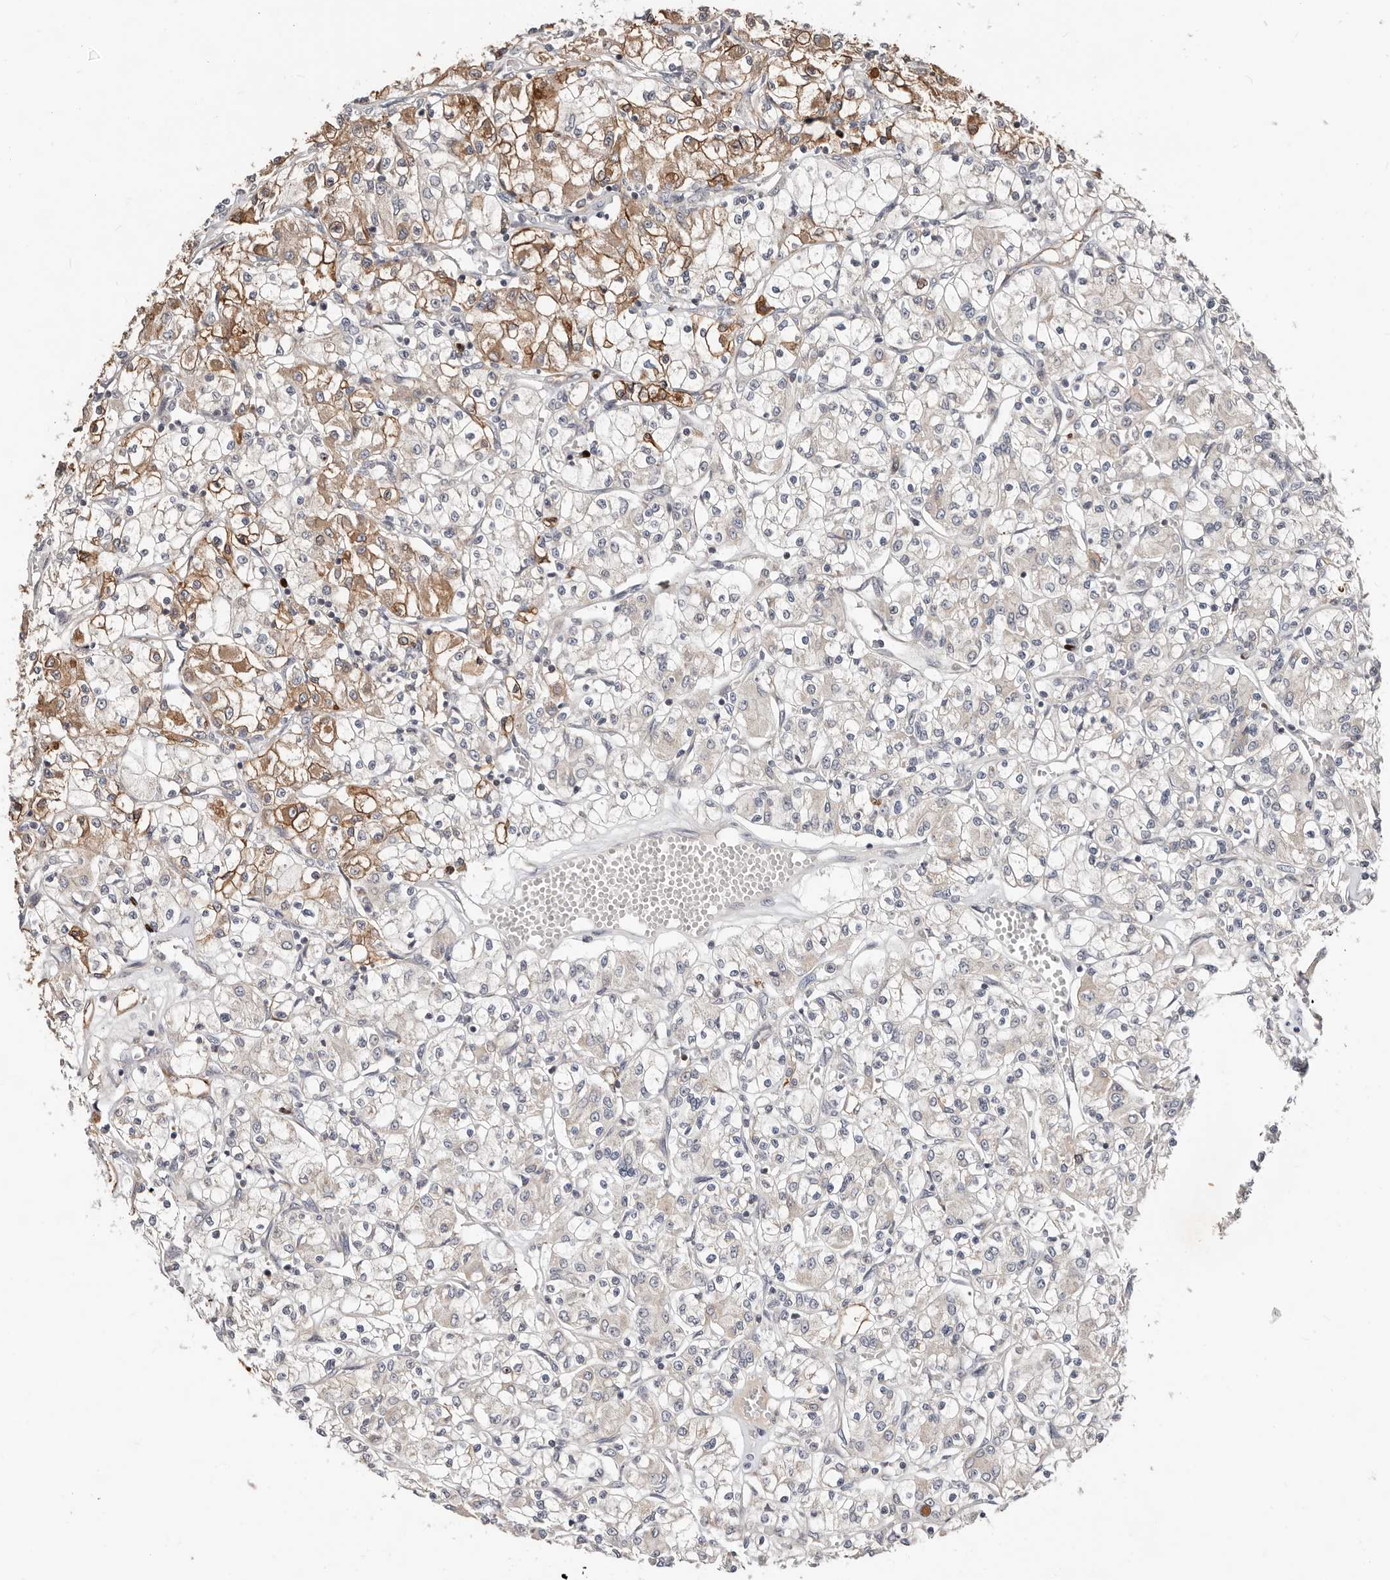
{"staining": {"intensity": "moderate", "quantity": "<25%", "location": "cytoplasmic/membranous"}, "tissue": "renal cancer", "cell_type": "Tumor cells", "image_type": "cancer", "snomed": [{"axis": "morphology", "description": "Adenocarcinoma, NOS"}, {"axis": "topography", "description": "Kidney"}], "caption": "Renal adenocarcinoma stained with immunohistochemistry exhibits moderate cytoplasmic/membranous positivity in approximately <25% of tumor cells.", "gene": "SMYD4", "patient": {"sex": "female", "age": 59}}